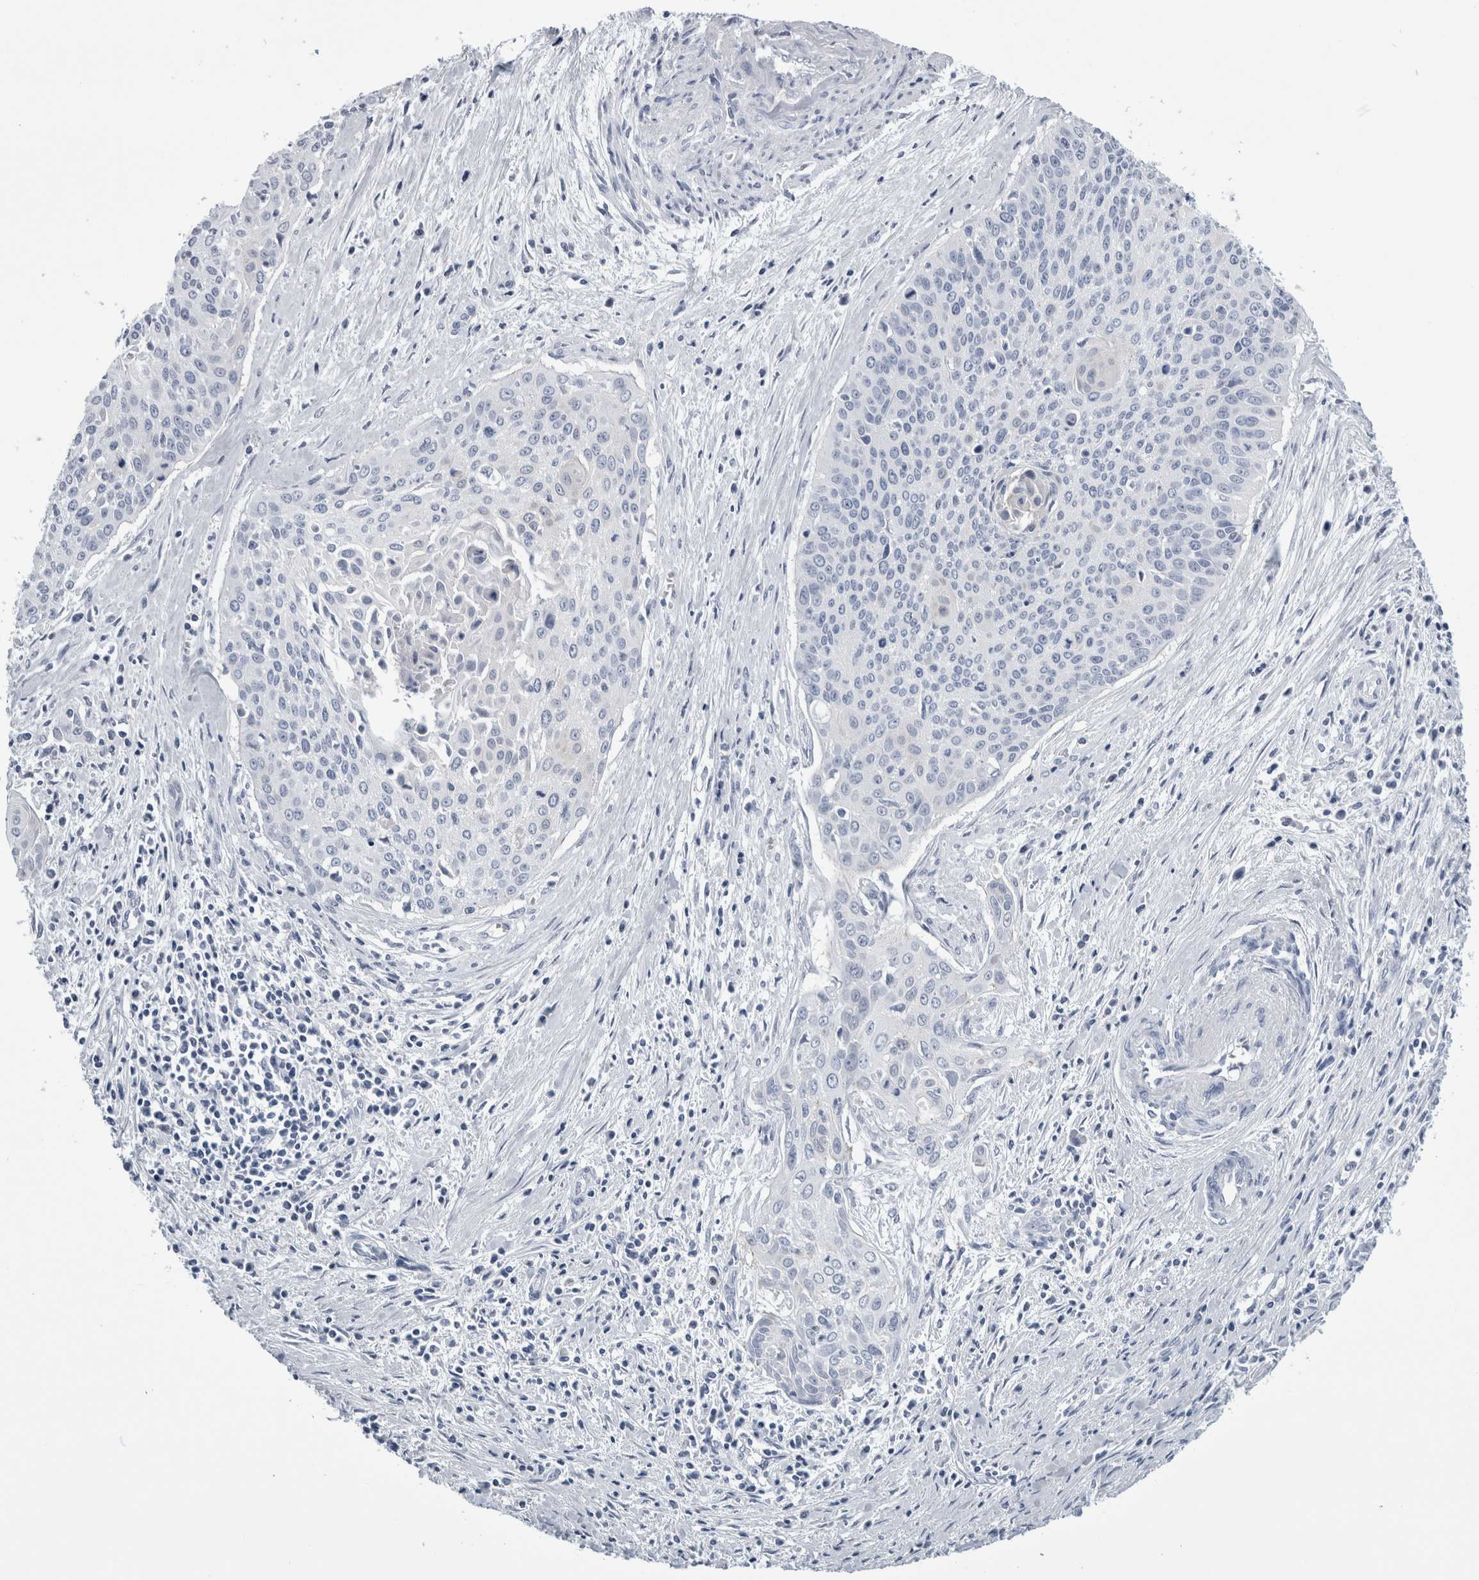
{"staining": {"intensity": "negative", "quantity": "none", "location": "none"}, "tissue": "cervical cancer", "cell_type": "Tumor cells", "image_type": "cancer", "snomed": [{"axis": "morphology", "description": "Squamous cell carcinoma, NOS"}, {"axis": "topography", "description": "Cervix"}], "caption": "A high-resolution photomicrograph shows immunohistochemistry (IHC) staining of cervical cancer (squamous cell carcinoma), which exhibits no significant staining in tumor cells.", "gene": "ANKFY1", "patient": {"sex": "female", "age": 55}}